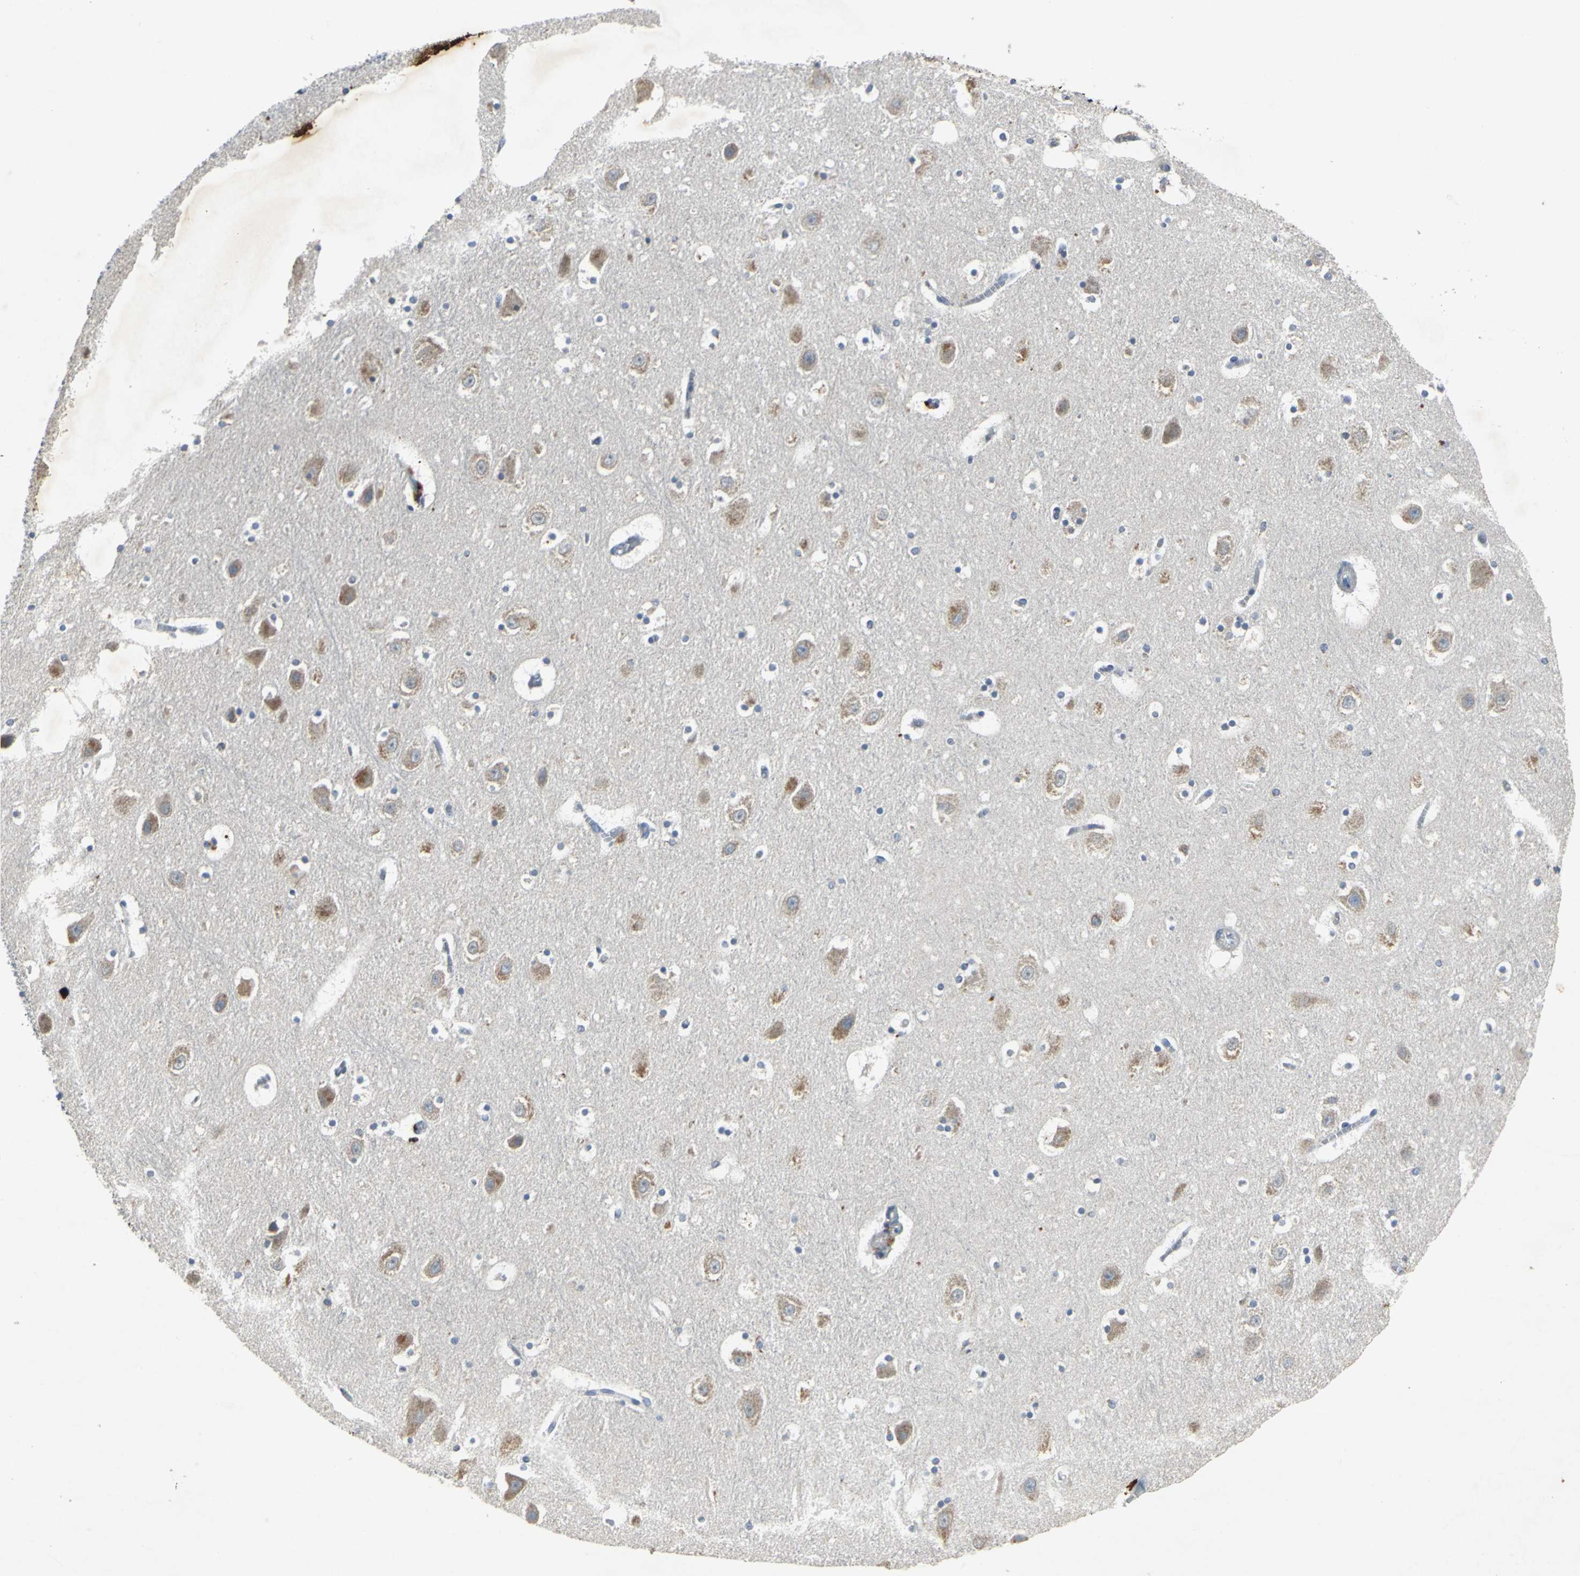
{"staining": {"intensity": "moderate", "quantity": "<25%", "location": "cytoplasmic/membranous"}, "tissue": "hippocampus", "cell_type": "Glial cells", "image_type": "normal", "snomed": [{"axis": "morphology", "description": "Normal tissue, NOS"}, {"axis": "topography", "description": "Hippocampus"}], "caption": "This histopathology image shows normal hippocampus stained with IHC to label a protein in brown. The cytoplasmic/membranous of glial cells show moderate positivity for the protein. Nuclei are counter-stained blue.", "gene": "SLC2A13", "patient": {"sex": "male", "age": 45}}